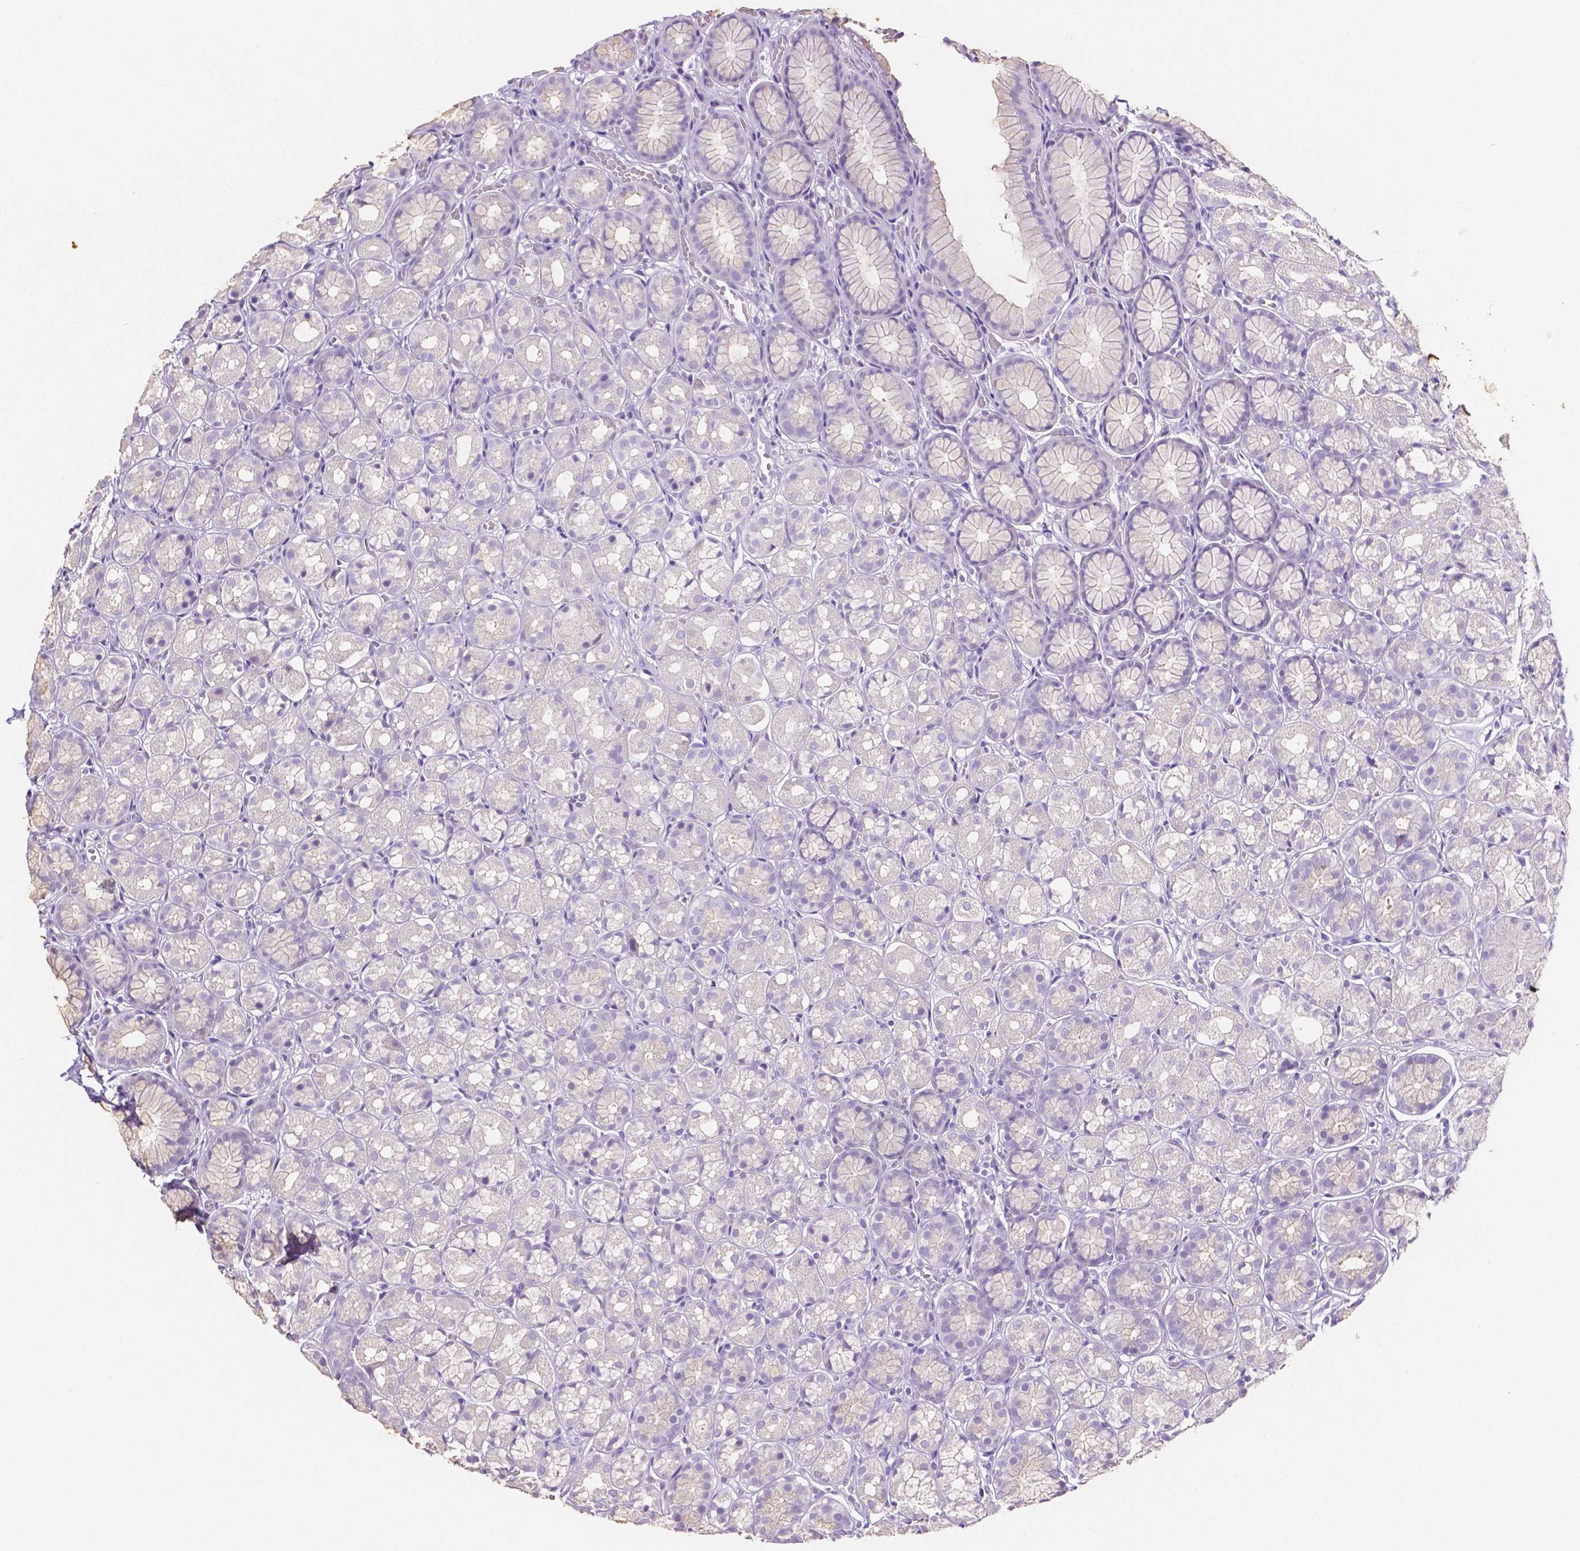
{"staining": {"intensity": "negative", "quantity": "none", "location": "none"}, "tissue": "stomach", "cell_type": "Glandular cells", "image_type": "normal", "snomed": [{"axis": "morphology", "description": "Normal tissue, NOS"}, {"axis": "topography", "description": "Stomach"}], "caption": "Stomach stained for a protein using immunohistochemistry reveals no expression glandular cells.", "gene": "SLC22A2", "patient": {"sex": "male", "age": 70}}